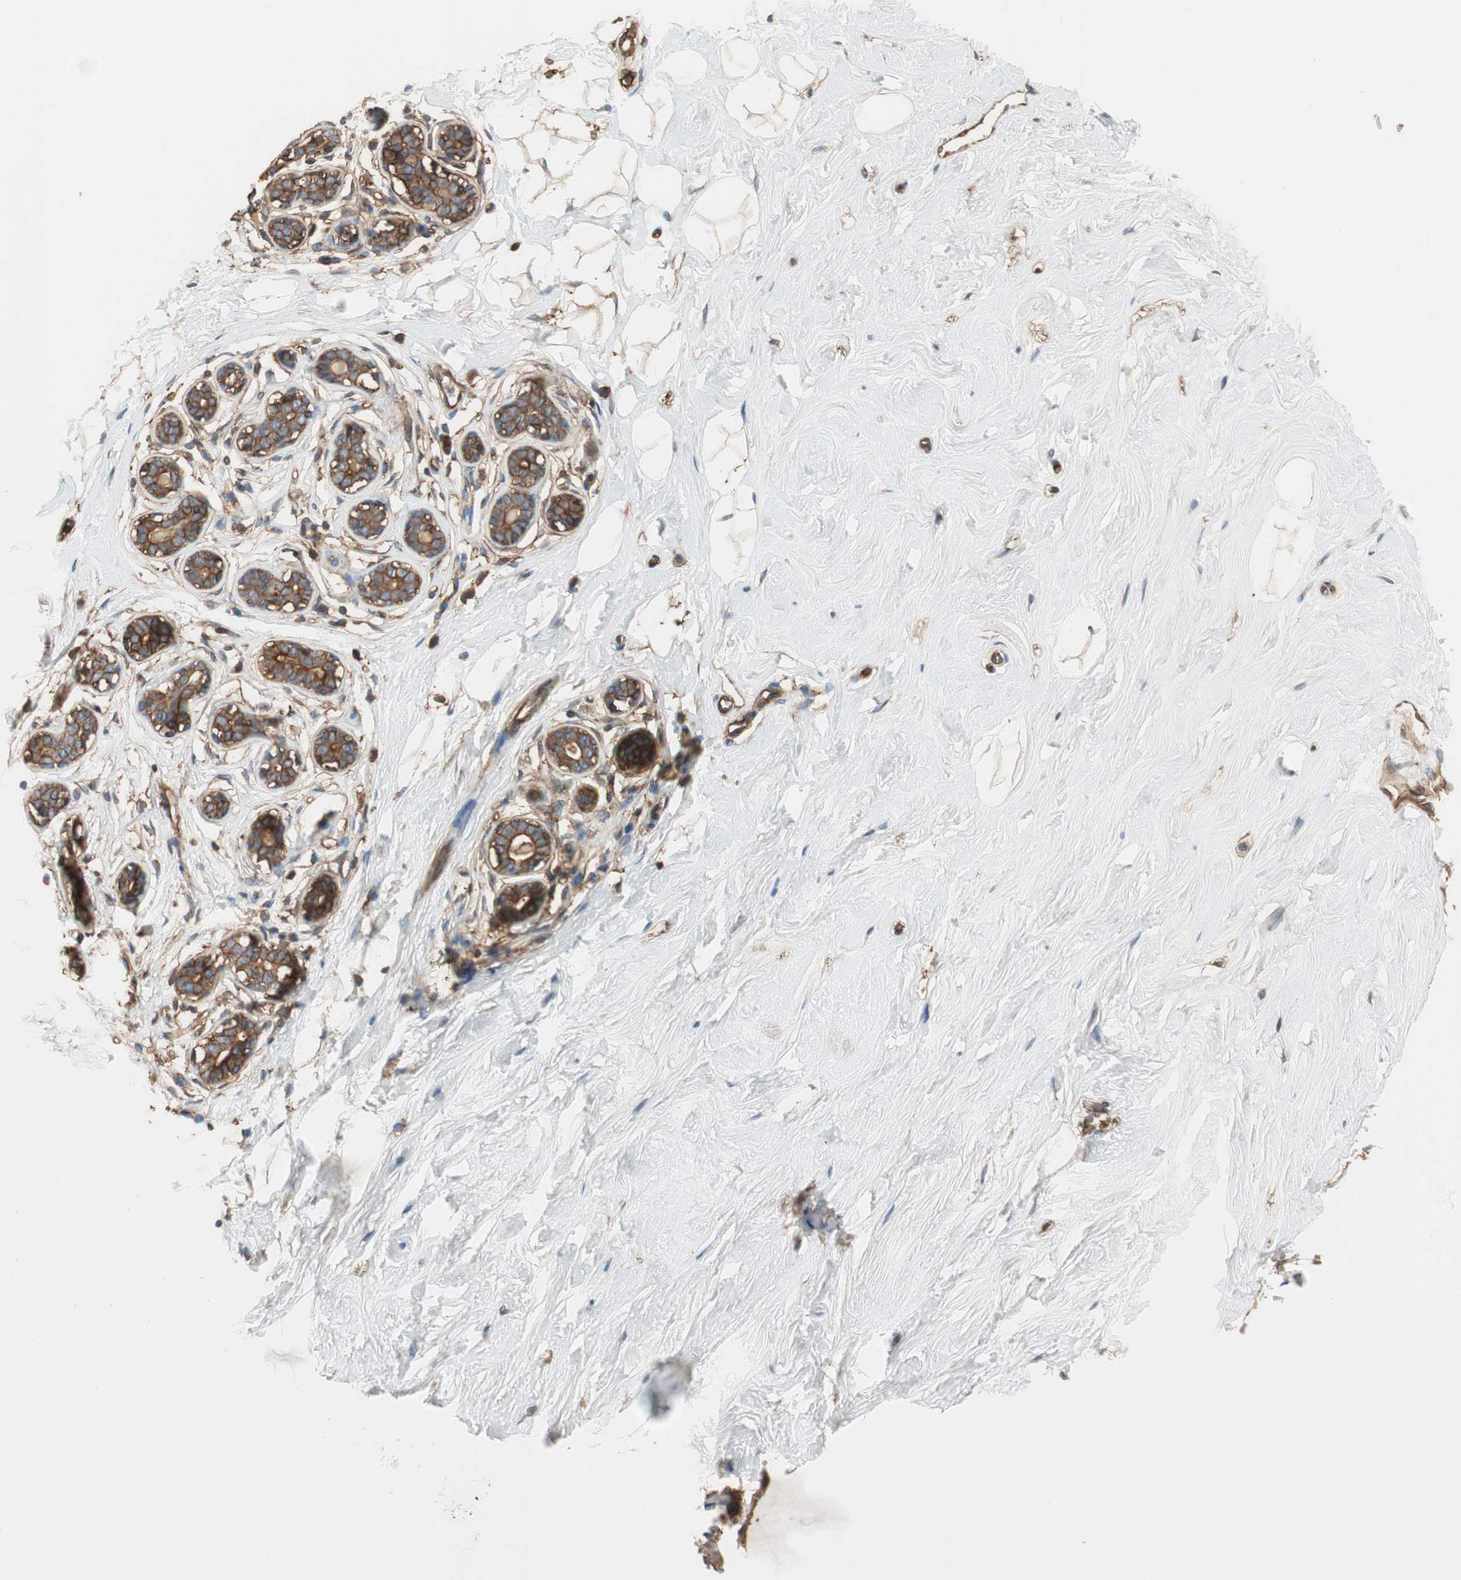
{"staining": {"intensity": "weak", "quantity": ">75%", "location": "cytoplasmic/membranous"}, "tissue": "breast", "cell_type": "Adipocytes", "image_type": "normal", "snomed": [{"axis": "morphology", "description": "Normal tissue, NOS"}, {"axis": "topography", "description": "Breast"}], "caption": "Immunohistochemistry (IHC) (DAB) staining of benign breast exhibits weak cytoplasmic/membranous protein staining in approximately >75% of adipocytes.", "gene": "IL1RL1", "patient": {"sex": "female", "age": 23}}